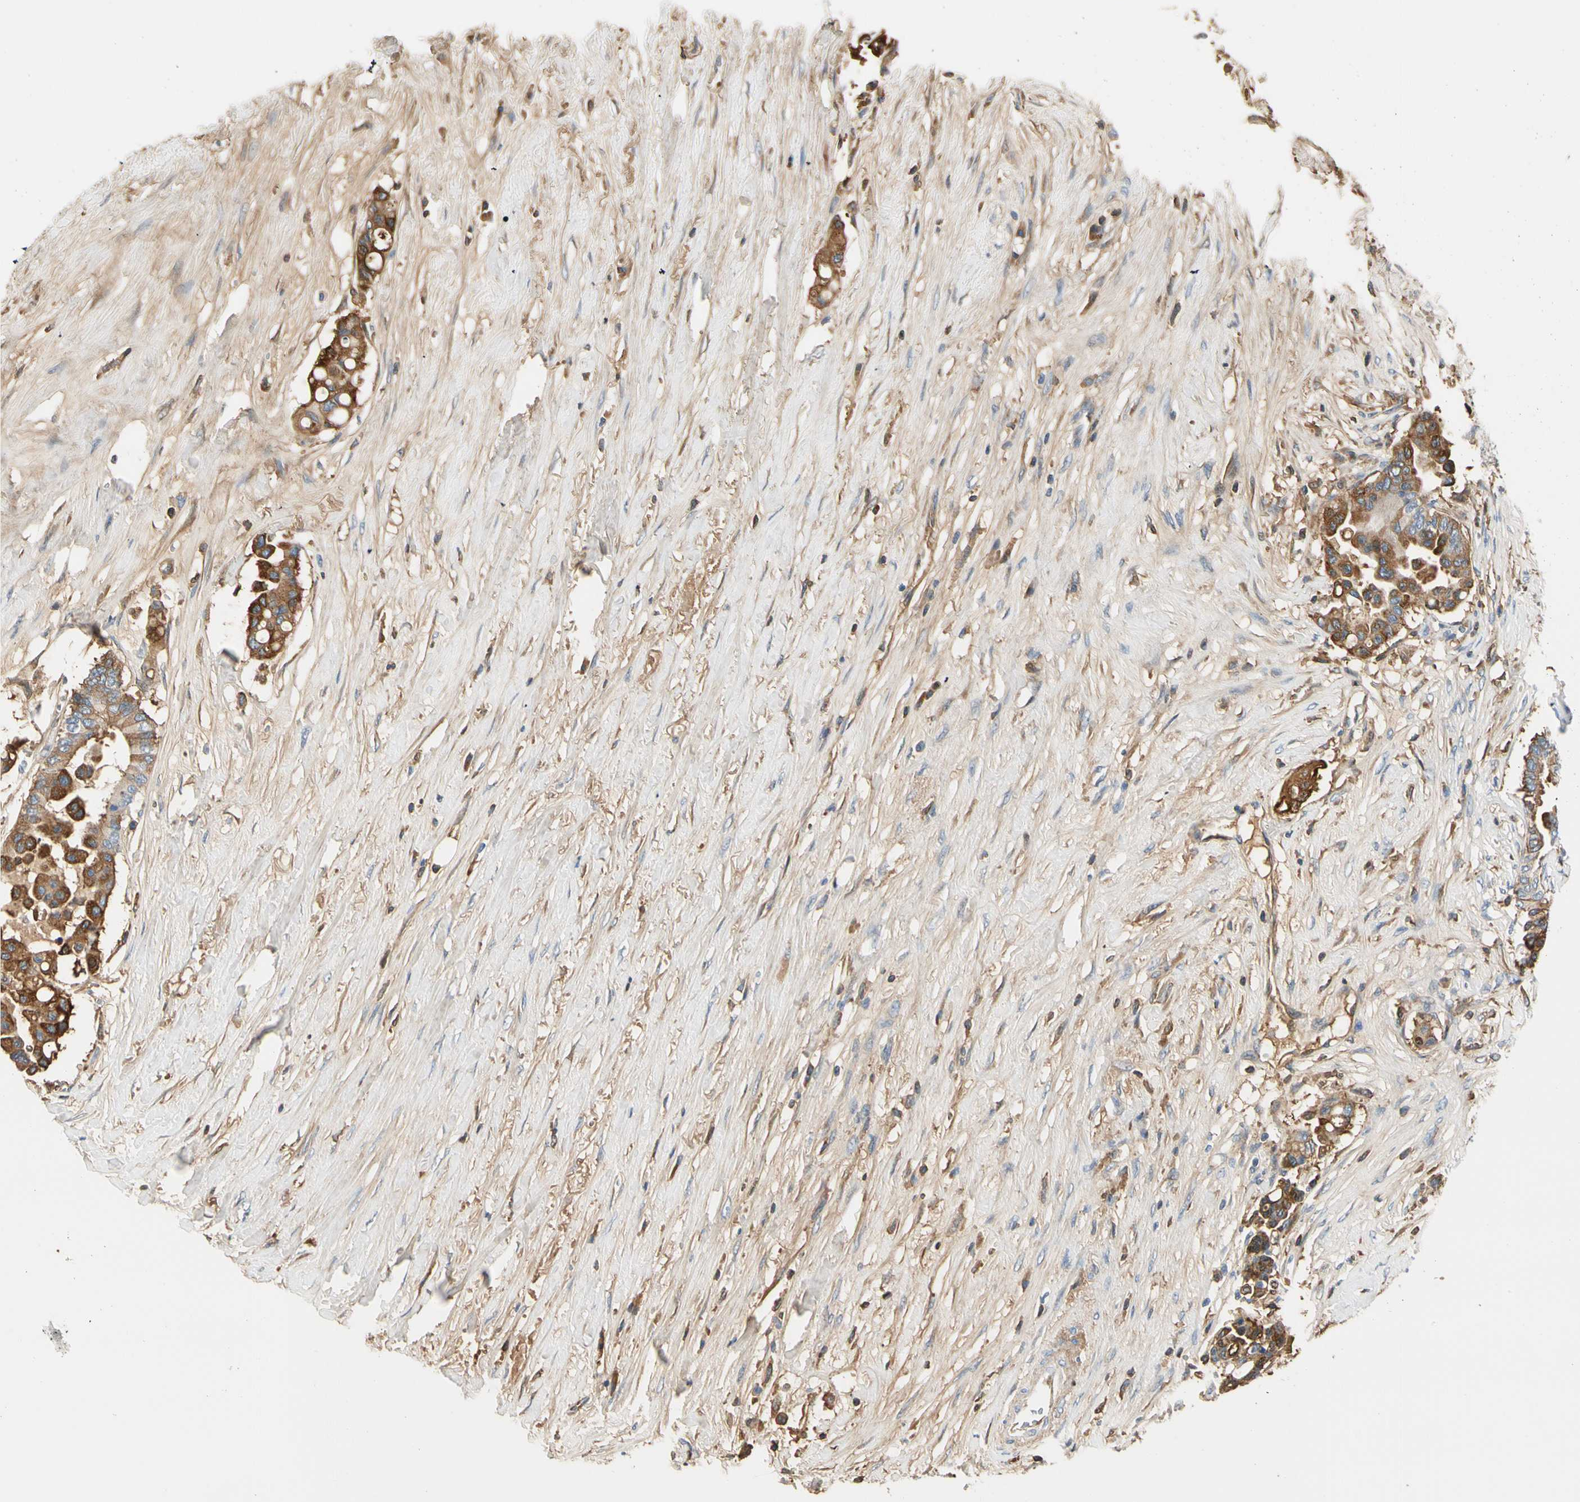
{"staining": {"intensity": "strong", "quantity": ">75%", "location": "cytoplasmic/membranous"}, "tissue": "colorectal cancer", "cell_type": "Tumor cells", "image_type": "cancer", "snomed": [{"axis": "morphology", "description": "Normal tissue, NOS"}, {"axis": "morphology", "description": "Adenocarcinoma, NOS"}, {"axis": "topography", "description": "Colon"}], "caption": "Protein expression analysis of colorectal adenocarcinoma displays strong cytoplasmic/membranous staining in approximately >75% of tumor cells. Immunohistochemistry stains the protein of interest in brown and the nuclei are stained blue.", "gene": "LAMB3", "patient": {"sex": "male", "age": 82}}